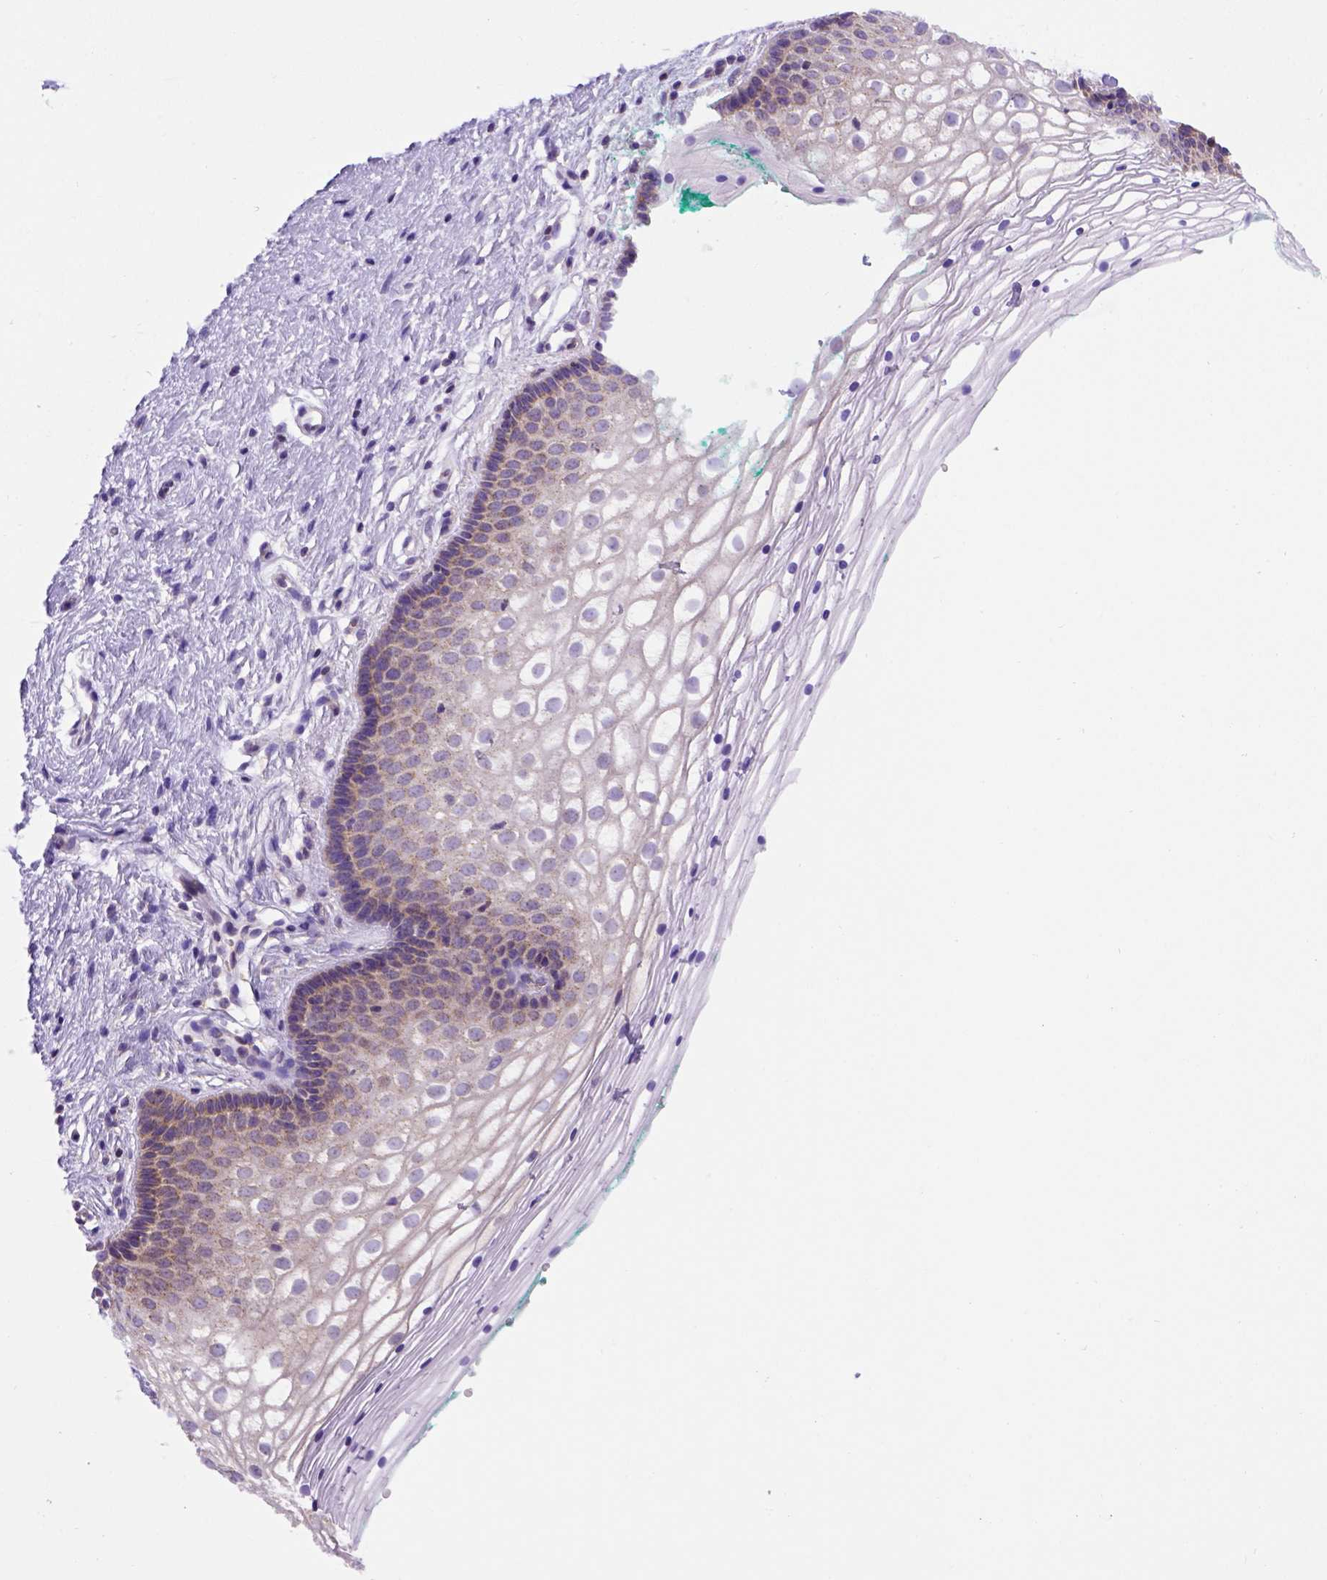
{"staining": {"intensity": "moderate", "quantity": "25%-75%", "location": "cytoplasmic/membranous"}, "tissue": "vagina", "cell_type": "Squamous epithelial cells", "image_type": "normal", "snomed": [{"axis": "morphology", "description": "Normal tissue, NOS"}, {"axis": "topography", "description": "Vagina"}], "caption": "A brown stain highlights moderate cytoplasmic/membranous positivity of a protein in squamous epithelial cells of benign vagina. (brown staining indicates protein expression, while blue staining denotes nuclei).", "gene": "FOXI1", "patient": {"sex": "female", "age": 36}}